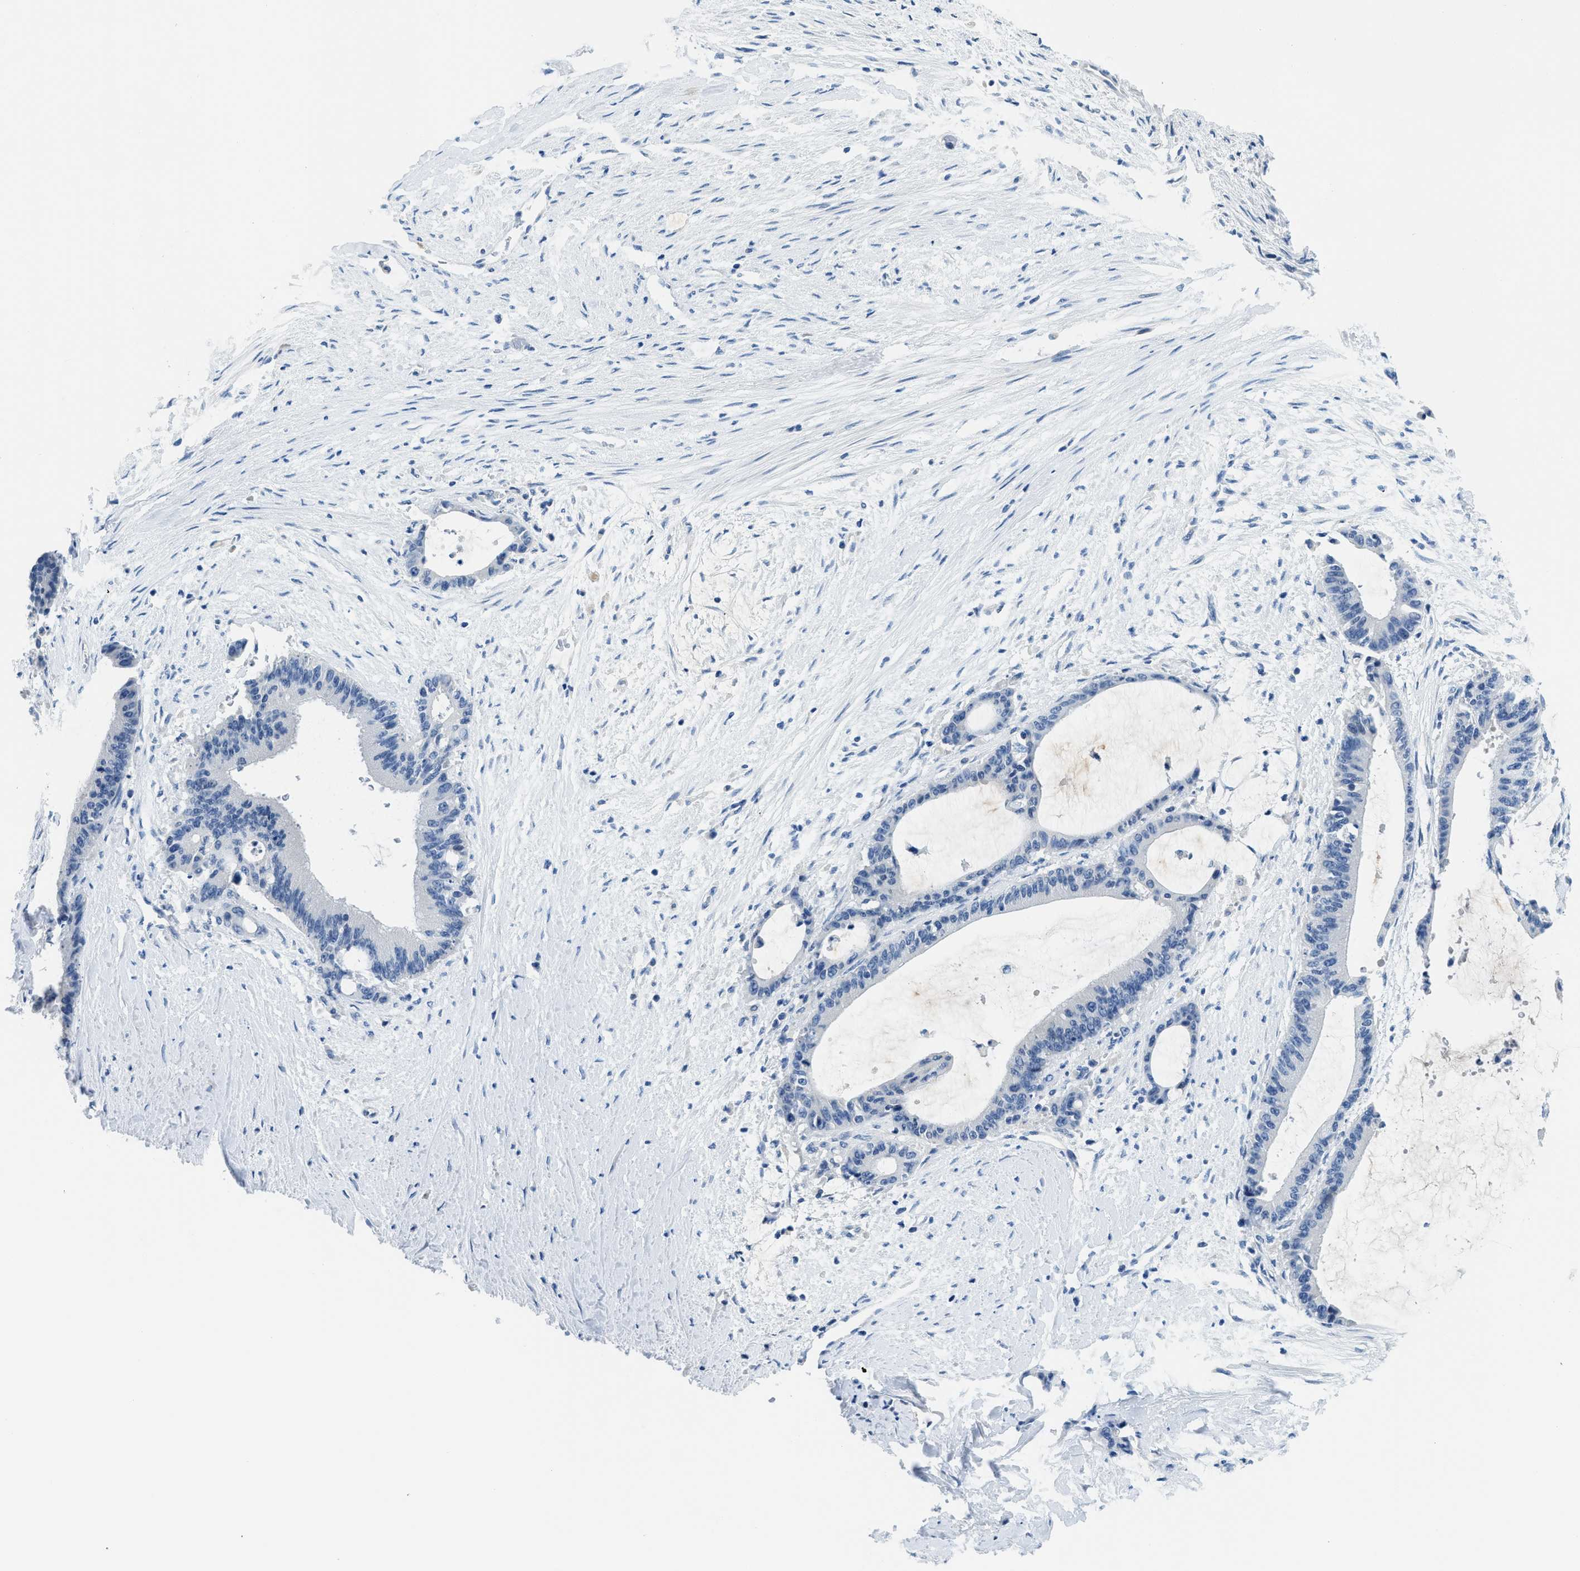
{"staining": {"intensity": "negative", "quantity": "none", "location": "none"}, "tissue": "liver cancer", "cell_type": "Tumor cells", "image_type": "cancer", "snomed": [{"axis": "morphology", "description": "Cholangiocarcinoma"}, {"axis": "topography", "description": "Liver"}], "caption": "DAB (3,3'-diaminobenzidine) immunohistochemical staining of cholangiocarcinoma (liver) shows no significant staining in tumor cells.", "gene": "MBL2", "patient": {"sex": "female", "age": 73}}